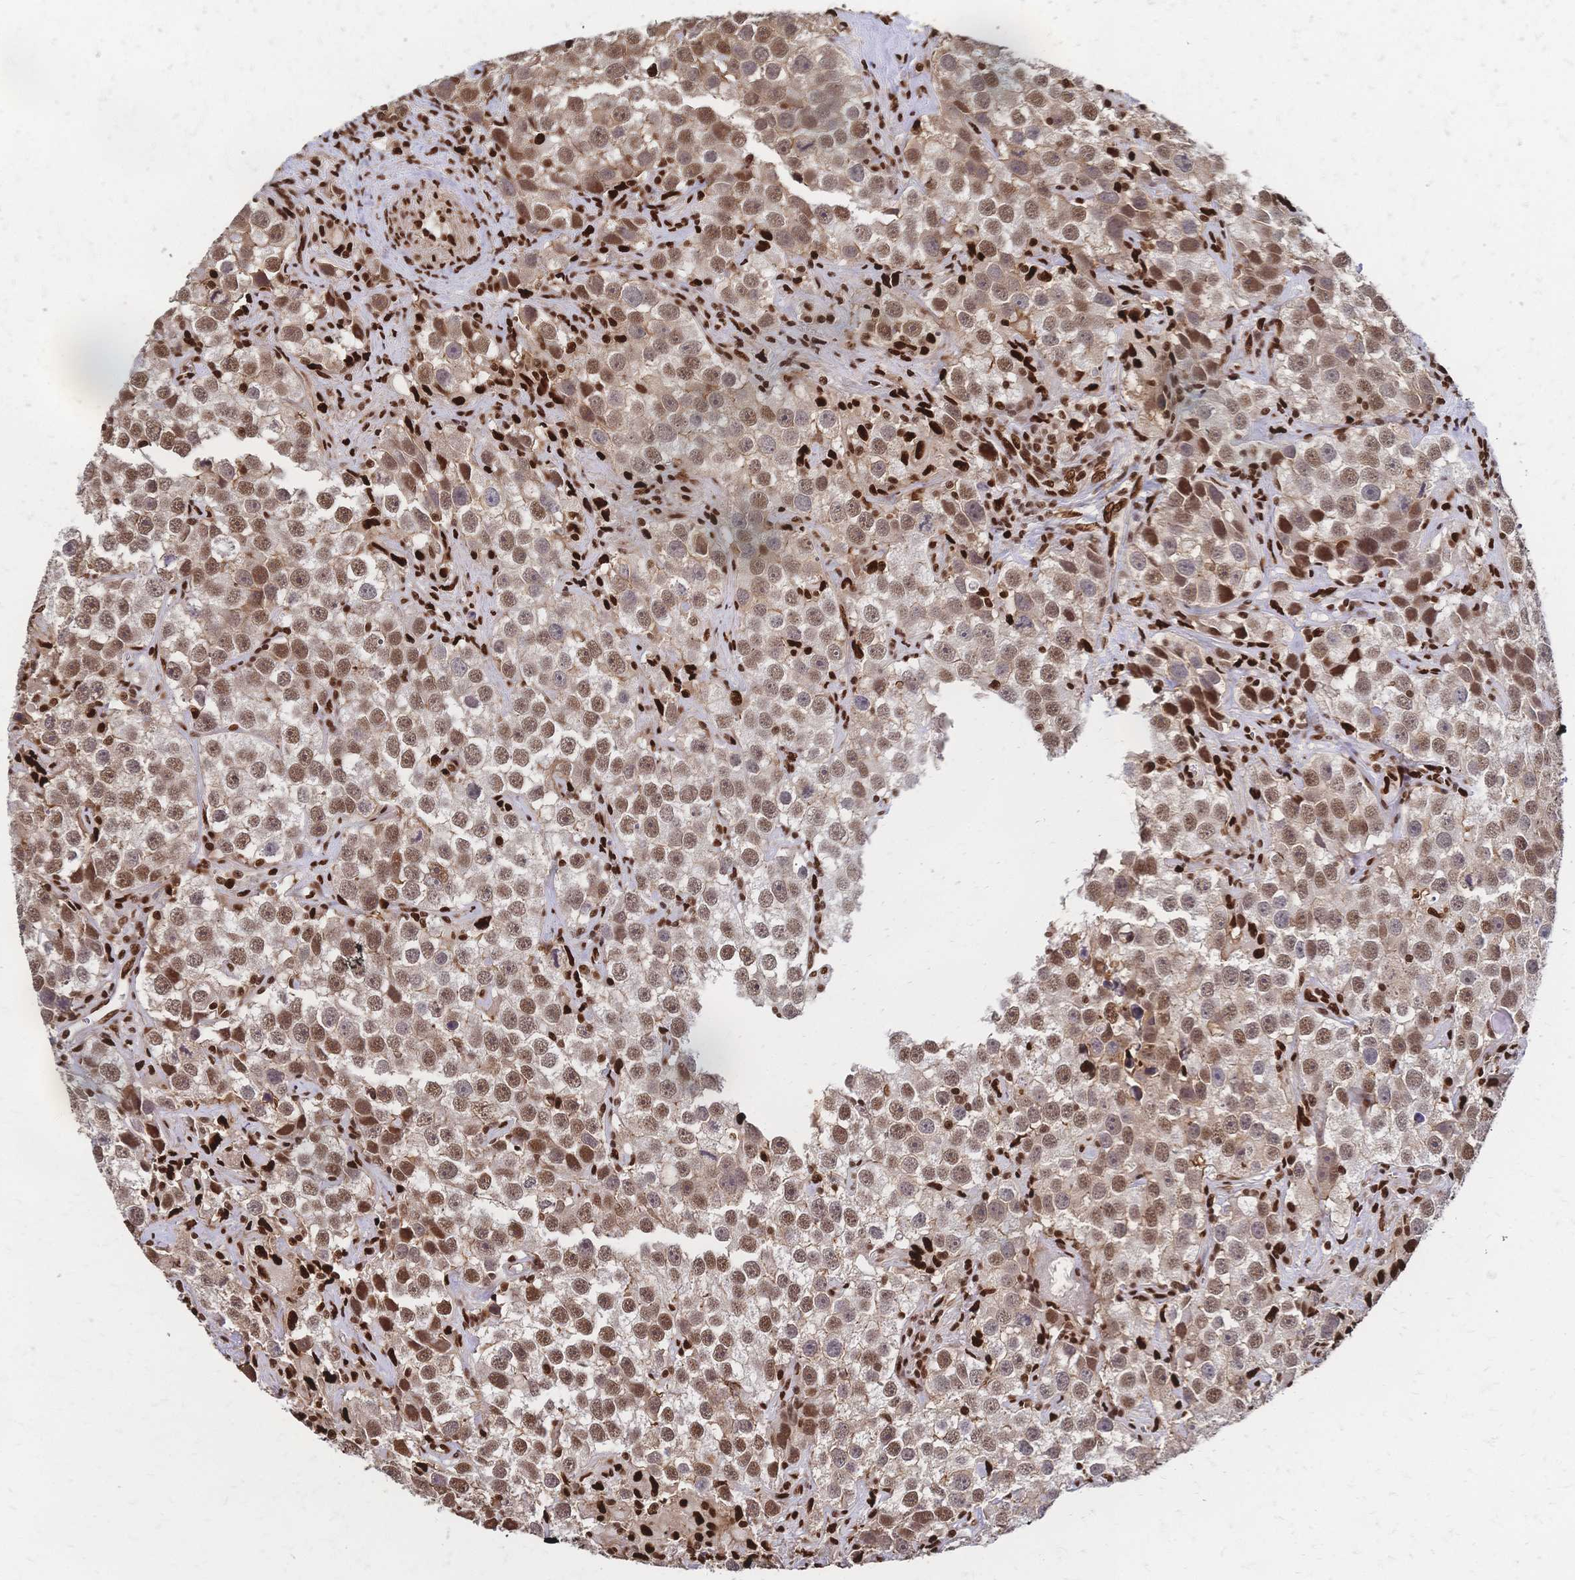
{"staining": {"intensity": "moderate", "quantity": "25%-75%", "location": "nuclear"}, "tissue": "testis cancer", "cell_type": "Tumor cells", "image_type": "cancer", "snomed": [{"axis": "morphology", "description": "Seminoma, NOS"}, {"axis": "topography", "description": "Testis"}], "caption": "A micrograph showing moderate nuclear expression in approximately 25%-75% of tumor cells in testis seminoma, as visualized by brown immunohistochemical staining.", "gene": "HDGF", "patient": {"sex": "male", "age": 49}}